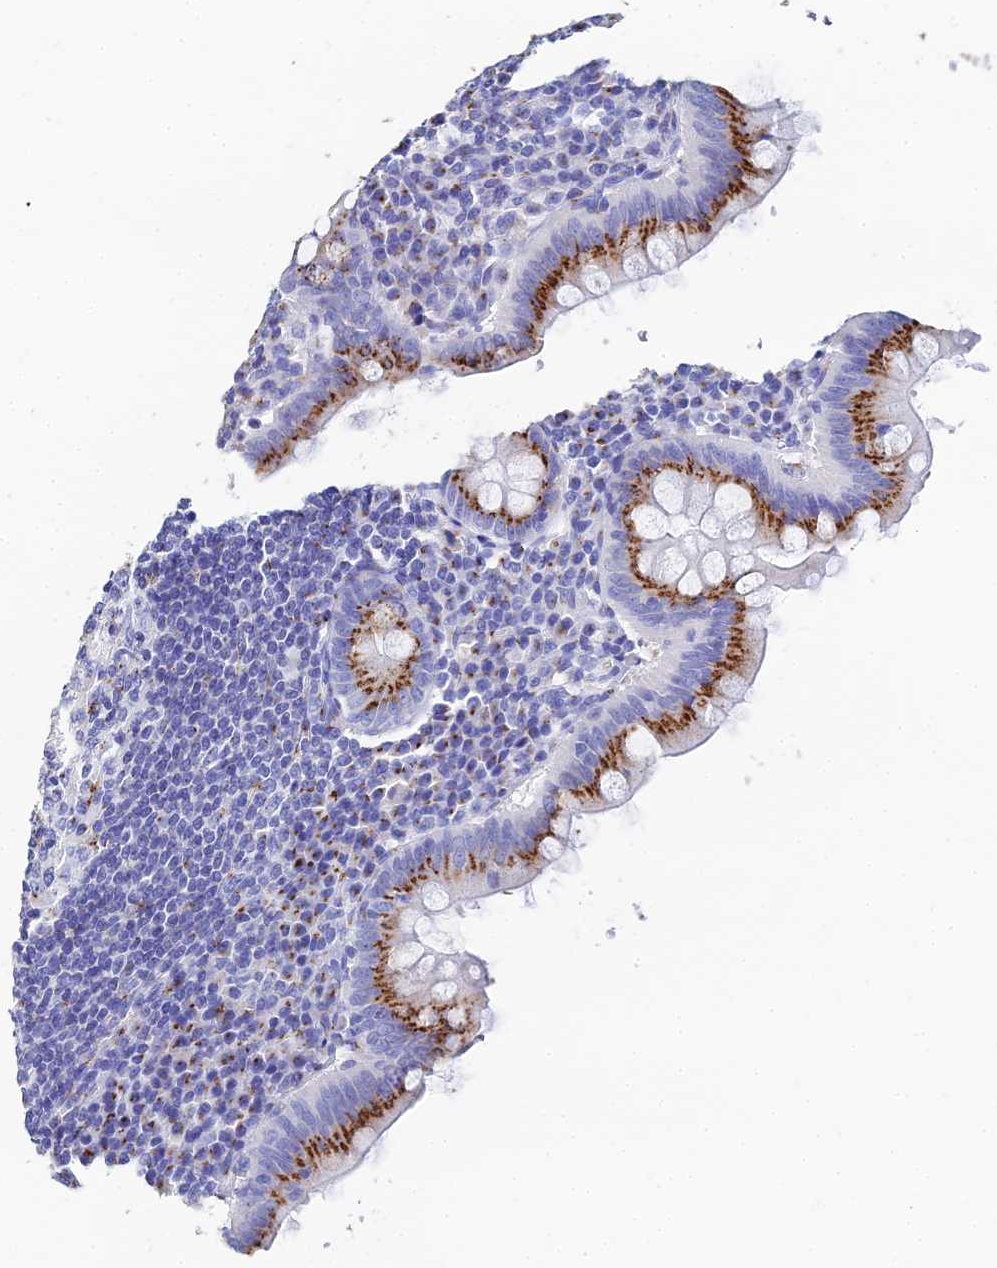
{"staining": {"intensity": "moderate", "quantity": ">75%", "location": "cytoplasmic/membranous"}, "tissue": "appendix", "cell_type": "Glandular cells", "image_type": "normal", "snomed": [{"axis": "morphology", "description": "Normal tissue, NOS"}, {"axis": "topography", "description": "Appendix"}], "caption": "Glandular cells exhibit medium levels of moderate cytoplasmic/membranous positivity in about >75% of cells in normal appendix.", "gene": "ENSG00000268674", "patient": {"sex": "female", "age": 33}}